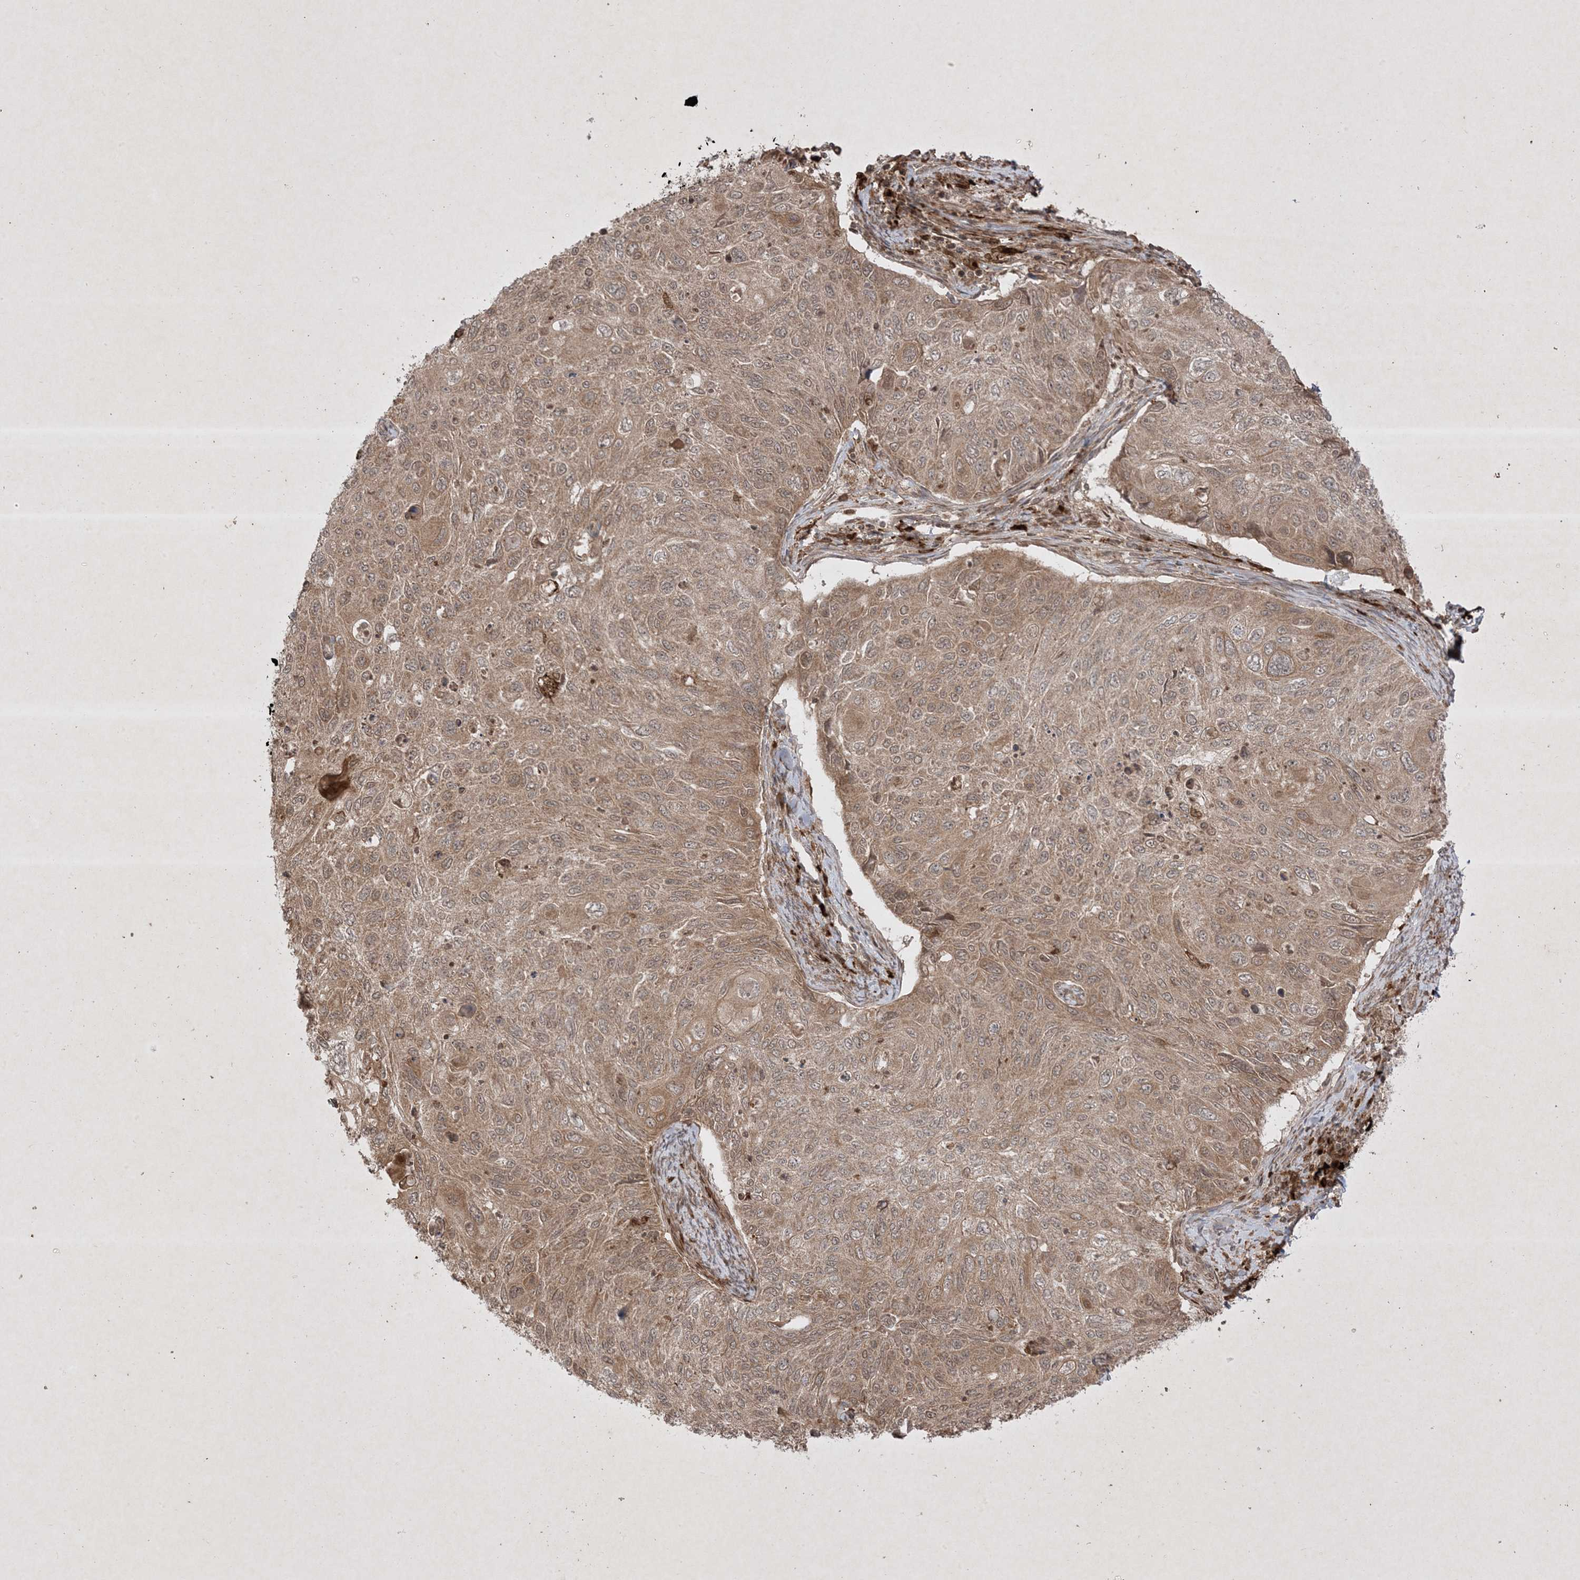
{"staining": {"intensity": "weak", "quantity": ">75%", "location": "cytoplasmic/membranous,nuclear"}, "tissue": "cervical cancer", "cell_type": "Tumor cells", "image_type": "cancer", "snomed": [{"axis": "morphology", "description": "Squamous cell carcinoma, NOS"}, {"axis": "topography", "description": "Cervix"}], "caption": "A micrograph of human cervical cancer stained for a protein shows weak cytoplasmic/membranous and nuclear brown staining in tumor cells.", "gene": "PTK6", "patient": {"sex": "female", "age": 70}}